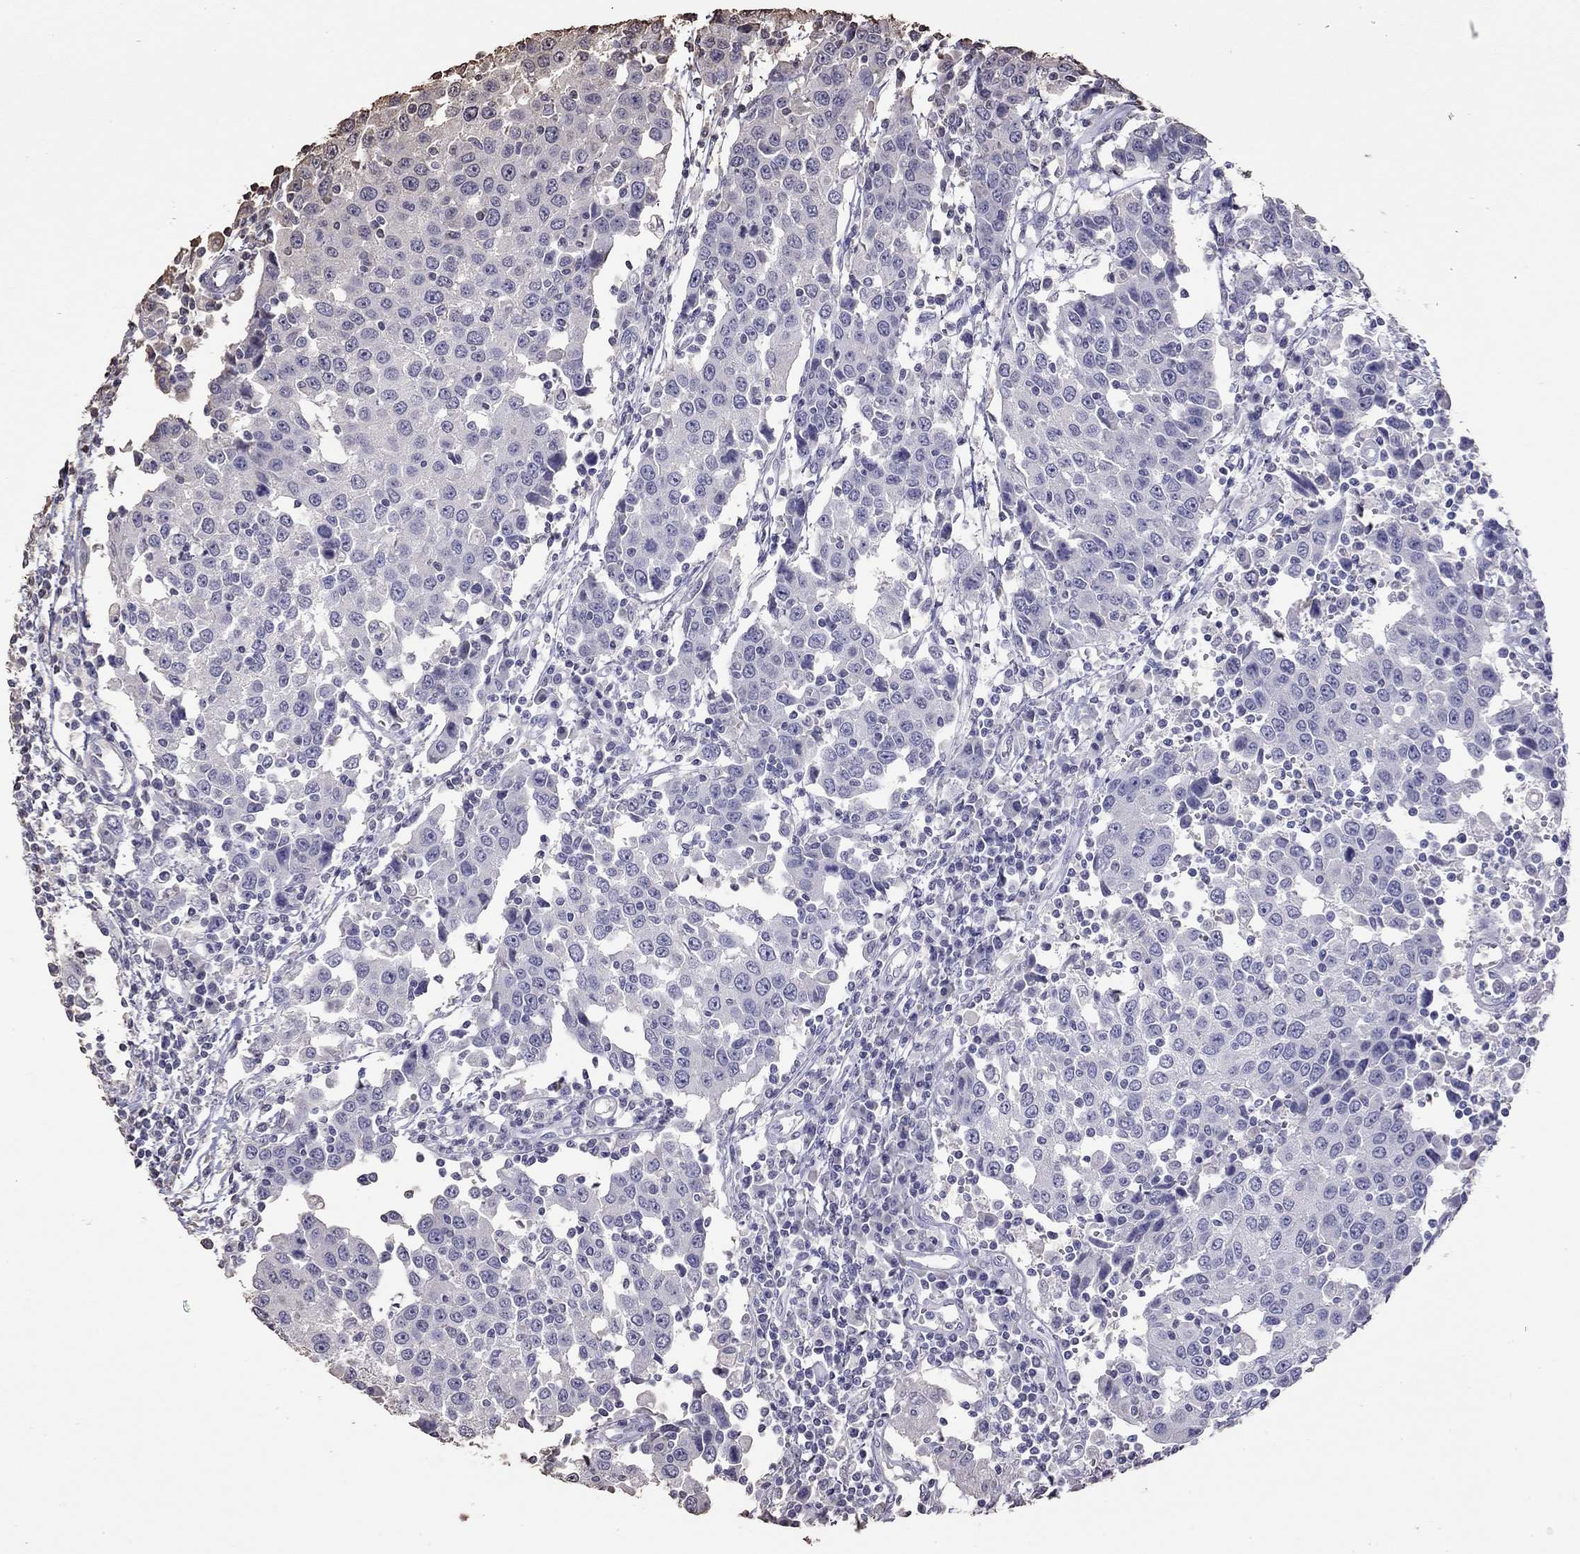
{"staining": {"intensity": "negative", "quantity": "none", "location": "none"}, "tissue": "urothelial cancer", "cell_type": "Tumor cells", "image_type": "cancer", "snomed": [{"axis": "morphology", "description": "Urothelial carcinoma, High grade"}, {"axis": "topography", "description": "Urinary bladder"}], "caption": "Immunohistochemistry of urothelial cancer demonstrates no staining in tumor cells. The staining is performed using DAB brown chromogen with nuclei counter-stained in using hematoxylin.", "gene": "SUN3", "patient": {"sex": "female", "age": 85}}